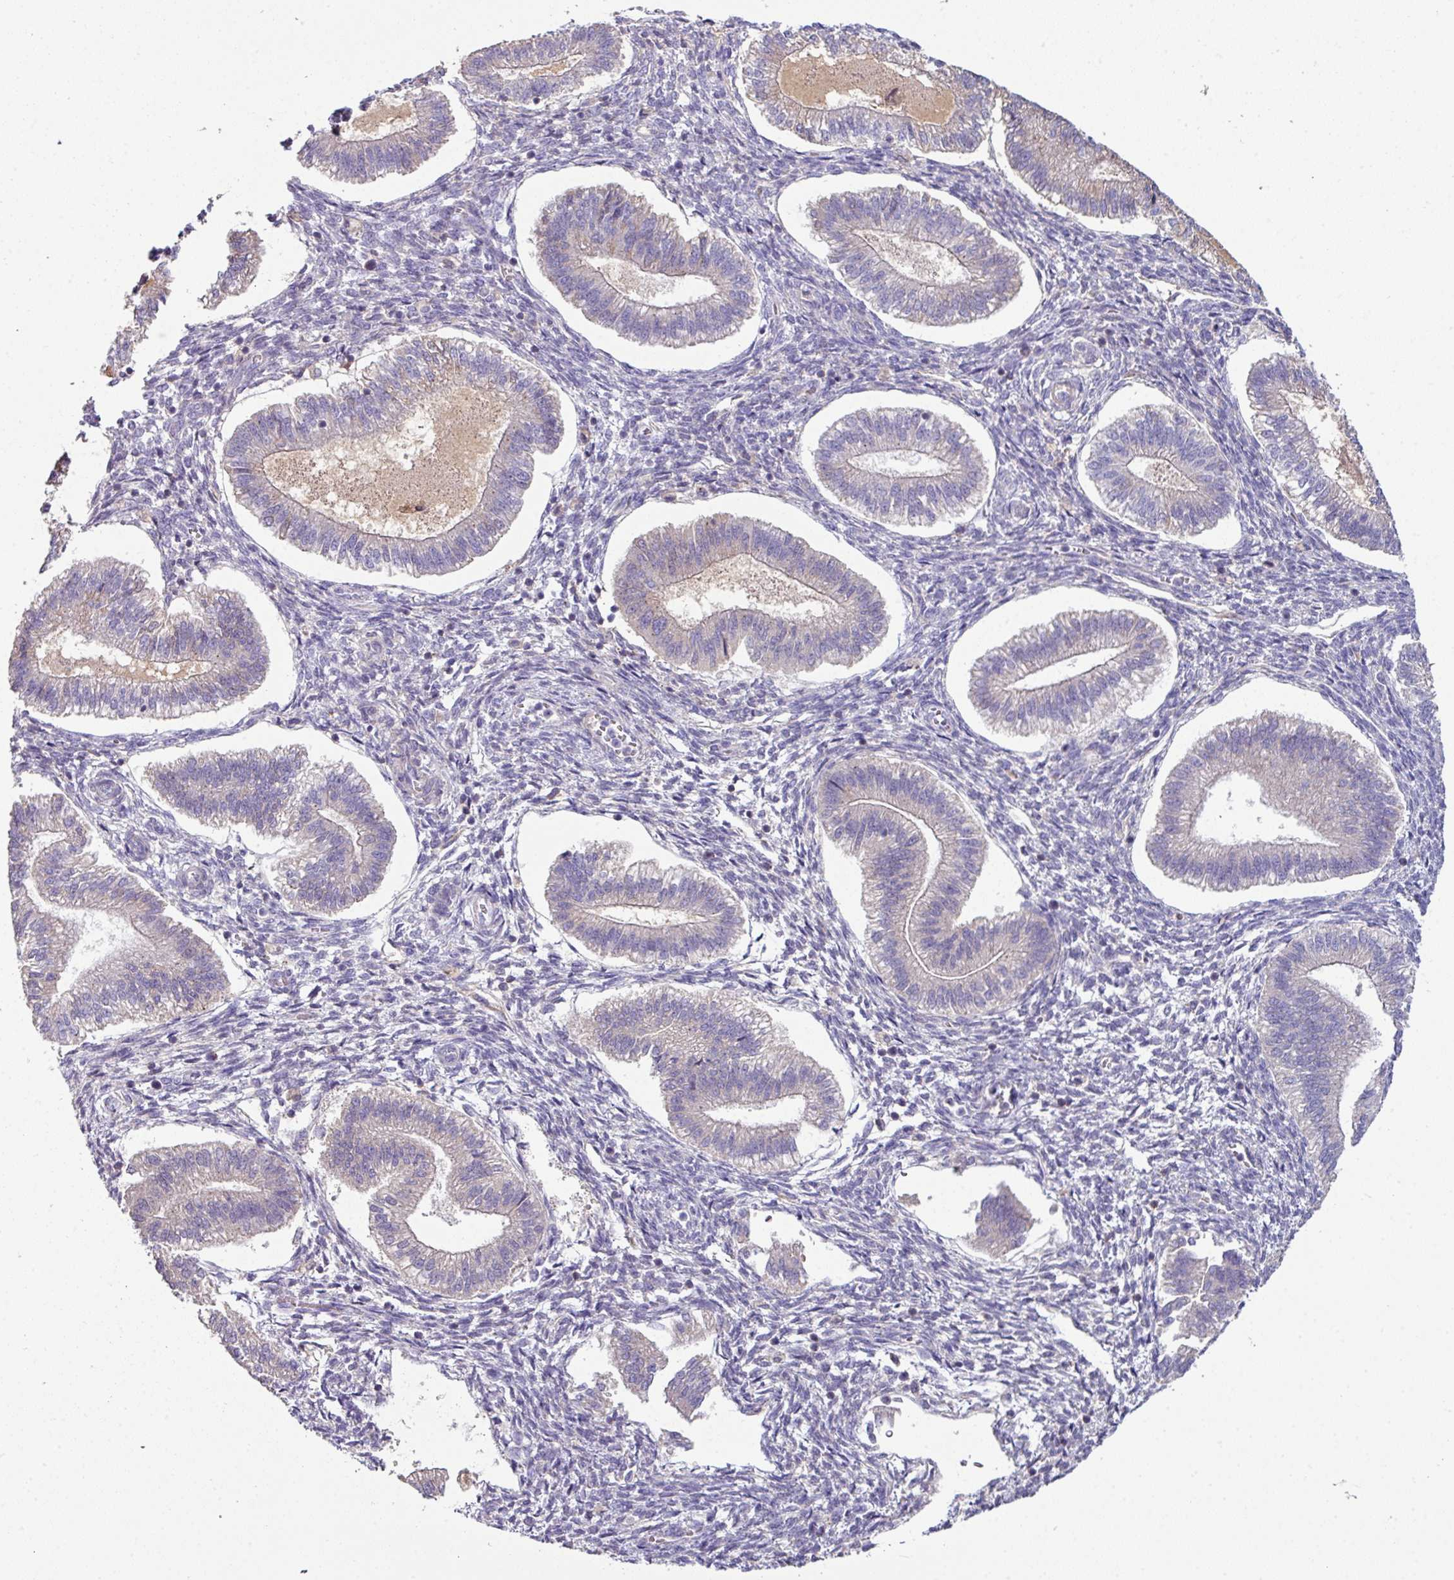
{"staining": {"intensity": "negative", "quantity": "none", "location": "none"}, "tissue": "endometrium", "cell_type": "Cells in endometrial stroma", "image_type": "normal", "snomed": [{"axis": "morphology", "description": "Normal tissue, NOS"}, {"axis": "topography", "description": "Endometrium"}], "caption": "Endometrium stained for a protein using immunohistochemistry displays no expression cells in endometrial stroma.", "gene": "SLAMF6", "patient": {"sex": "female", "age": 25}}